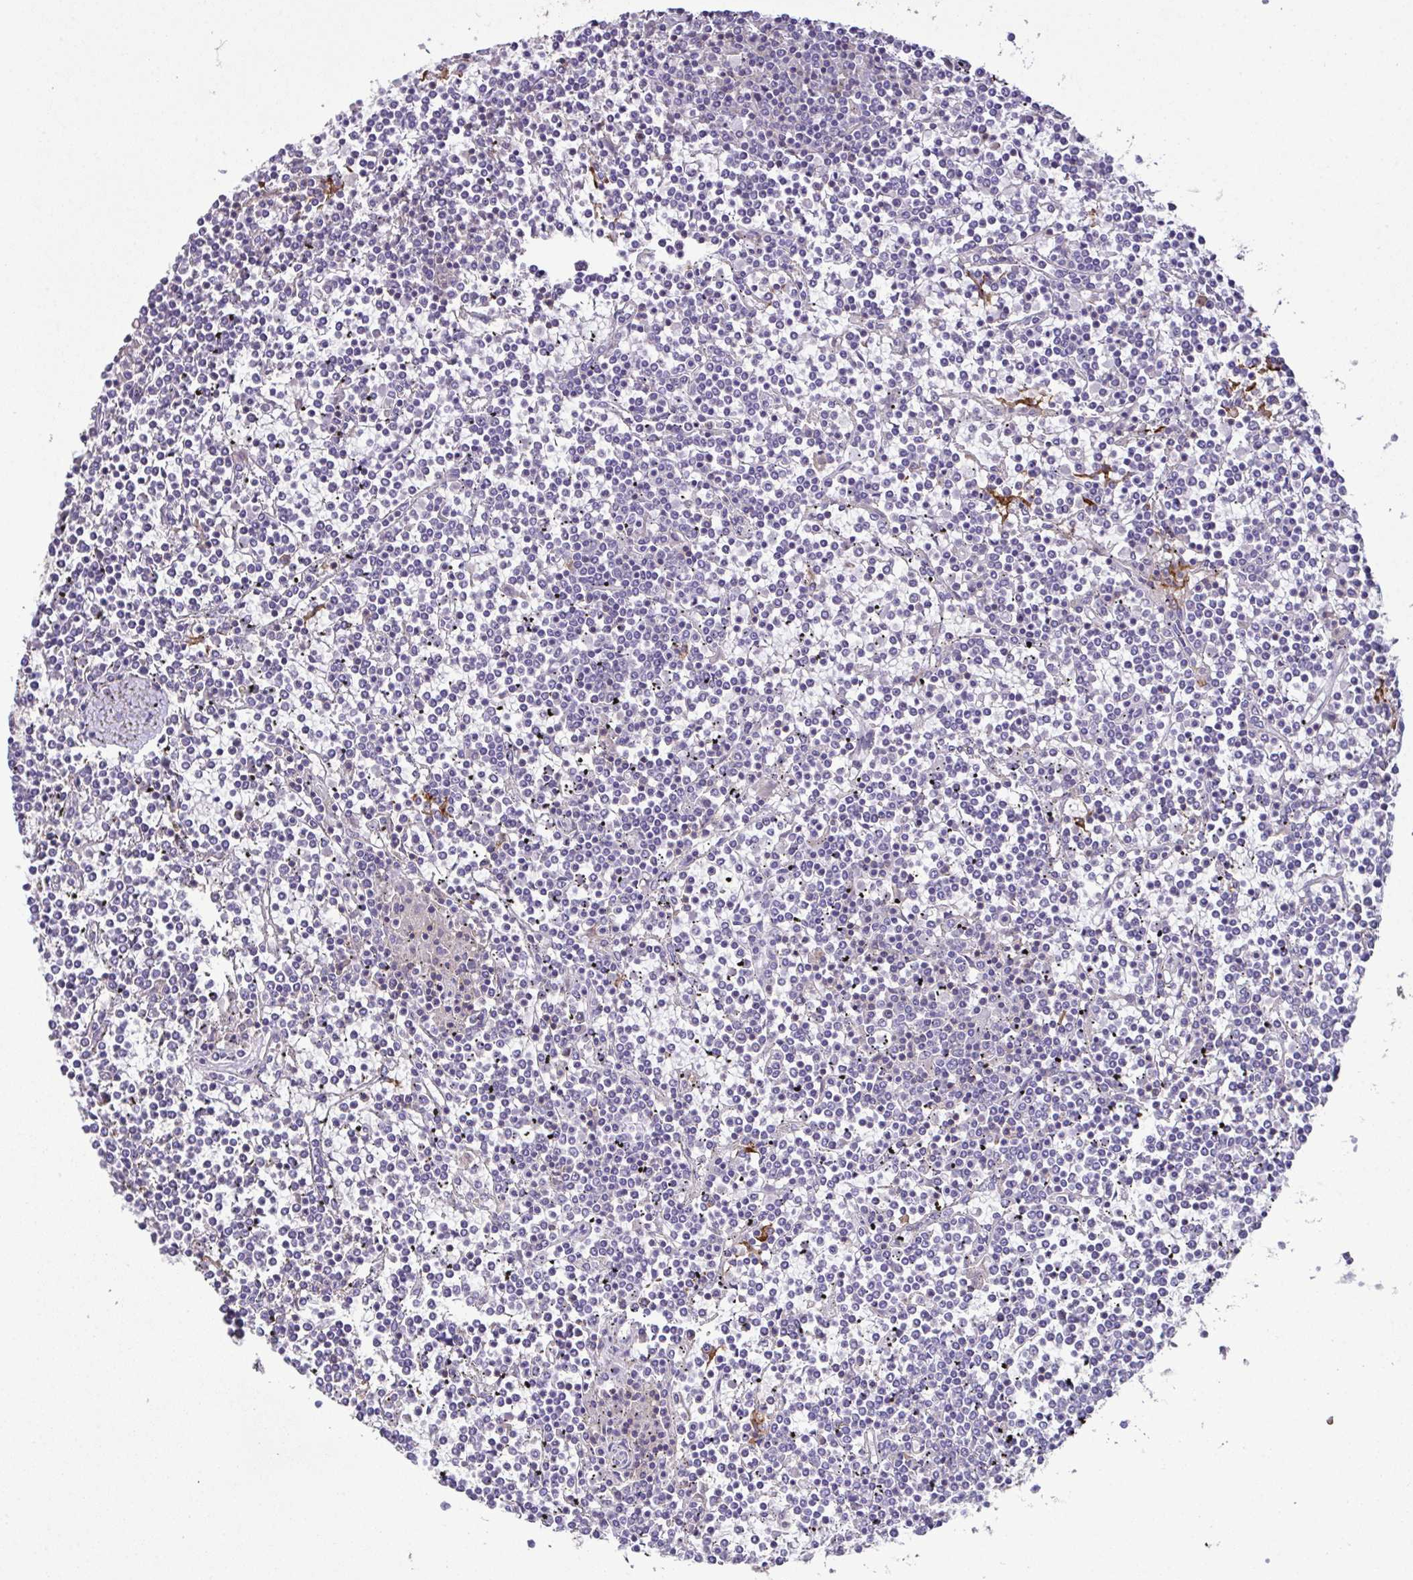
{"staining": {"intensity": "negative", "quantity": "none", "location": "none"}, "tissue": "lymphoma", "cell_type": "Tumor cells", "image_type": "cancer", "snomed": [{"axis": "morphology", "description": "Malignant lymphoma, non-Hodgkin's type, Low grade"}, {"axis": "topography", "description": "Spleen"}], "caption": "Malignant lymphoma, non-Hodgkin's type (low-grade) stained for a protein using immunohistochemistry (IHC) shows no expression tumor cells.", "gene": "MARCO", "patient": {"sex": "female", "age": 19}}